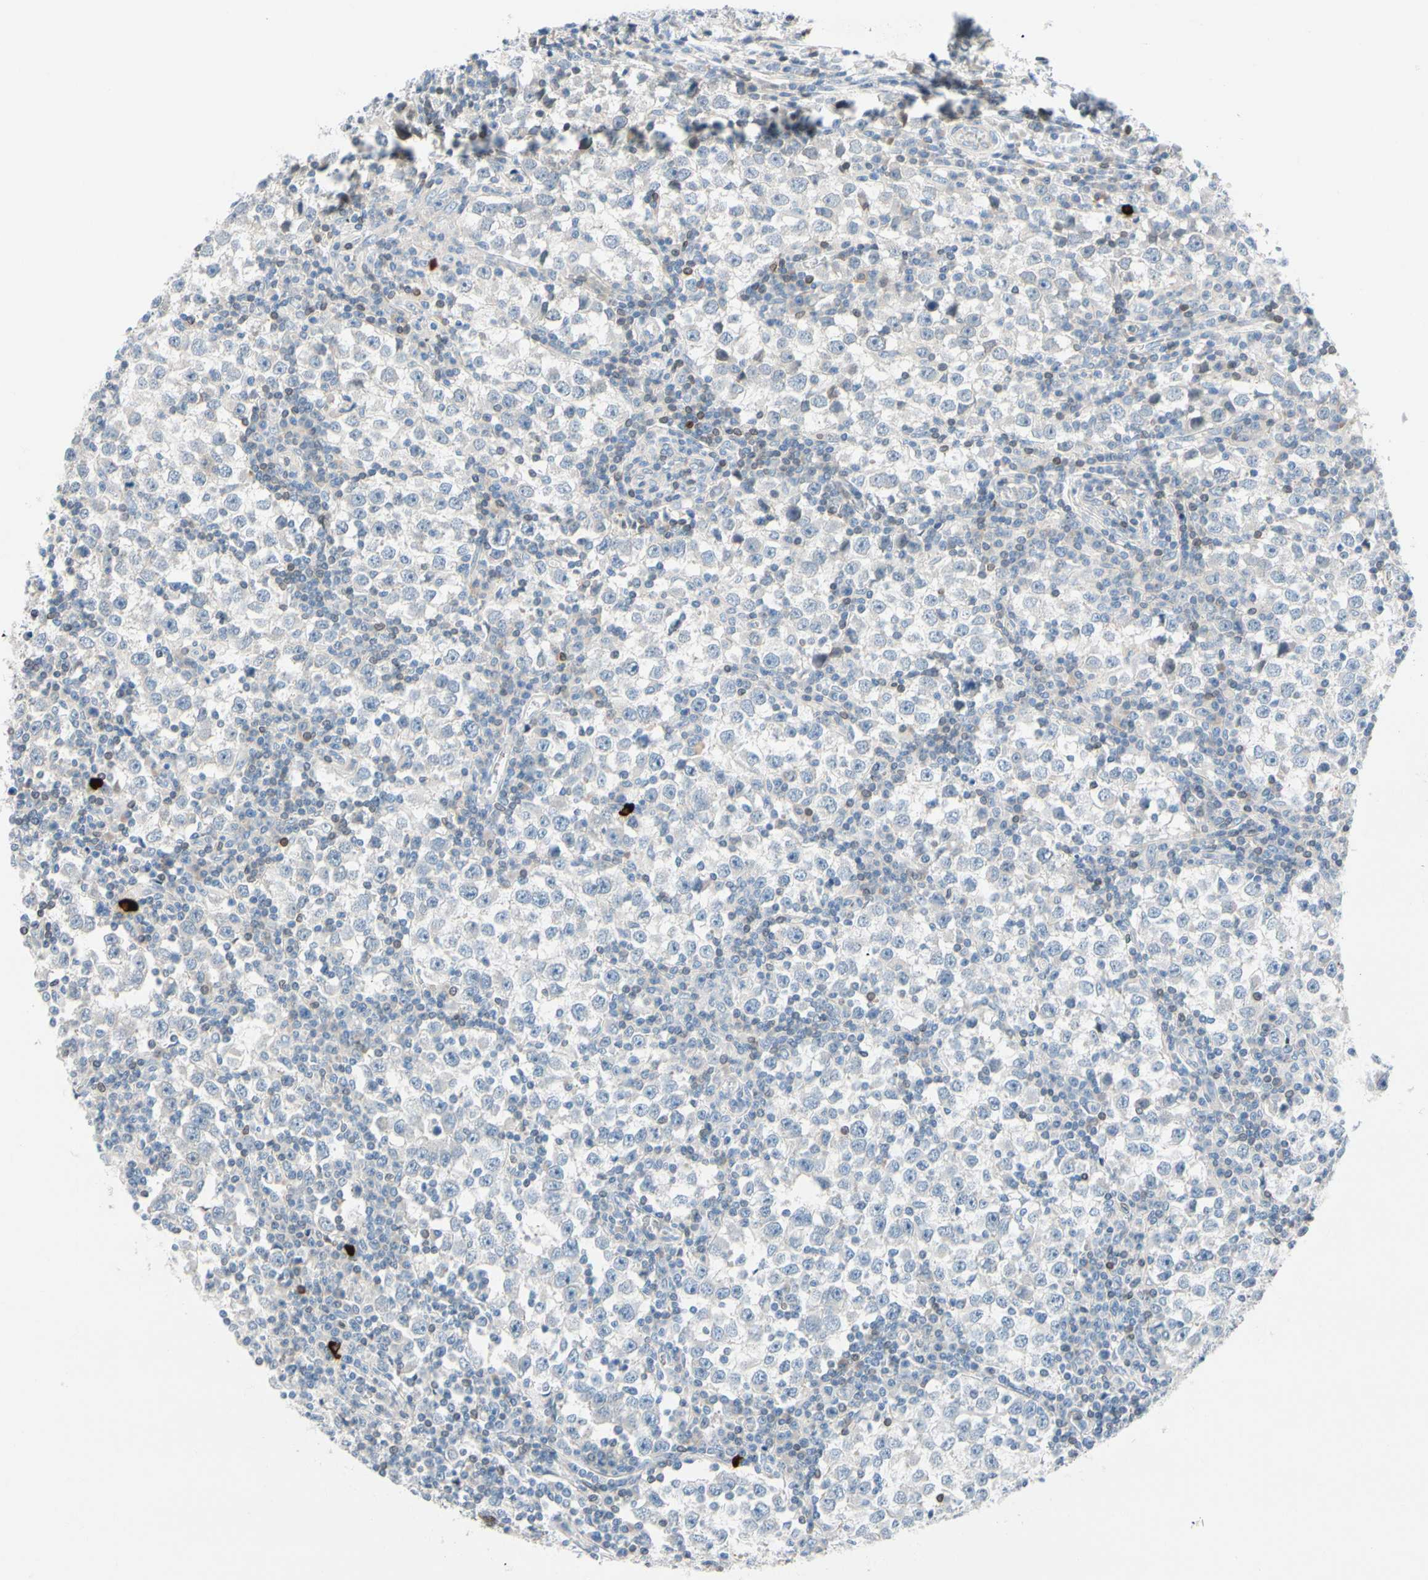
{"staining": {"intensity": "negative", "quantity": "none", "location": "none"}, "tissue": "testis cancer", "cell_type": "Tumor cells", "image_type": "cancer", "snomed": [{"axis": "morphology", "description": "Seminoma, NOS"}, {"axis": "topography", "description": "Testis"}], "caption": "Immunohistochemistry (IHC) of seminoma (testis) shows no positivity in tumor cells. The staining is performed using DAB brown chromogen with nuclei counter-stained in using hematoxylin.", "gene": "ZNF132", "patient": {"sex": "male", "age": 65}}